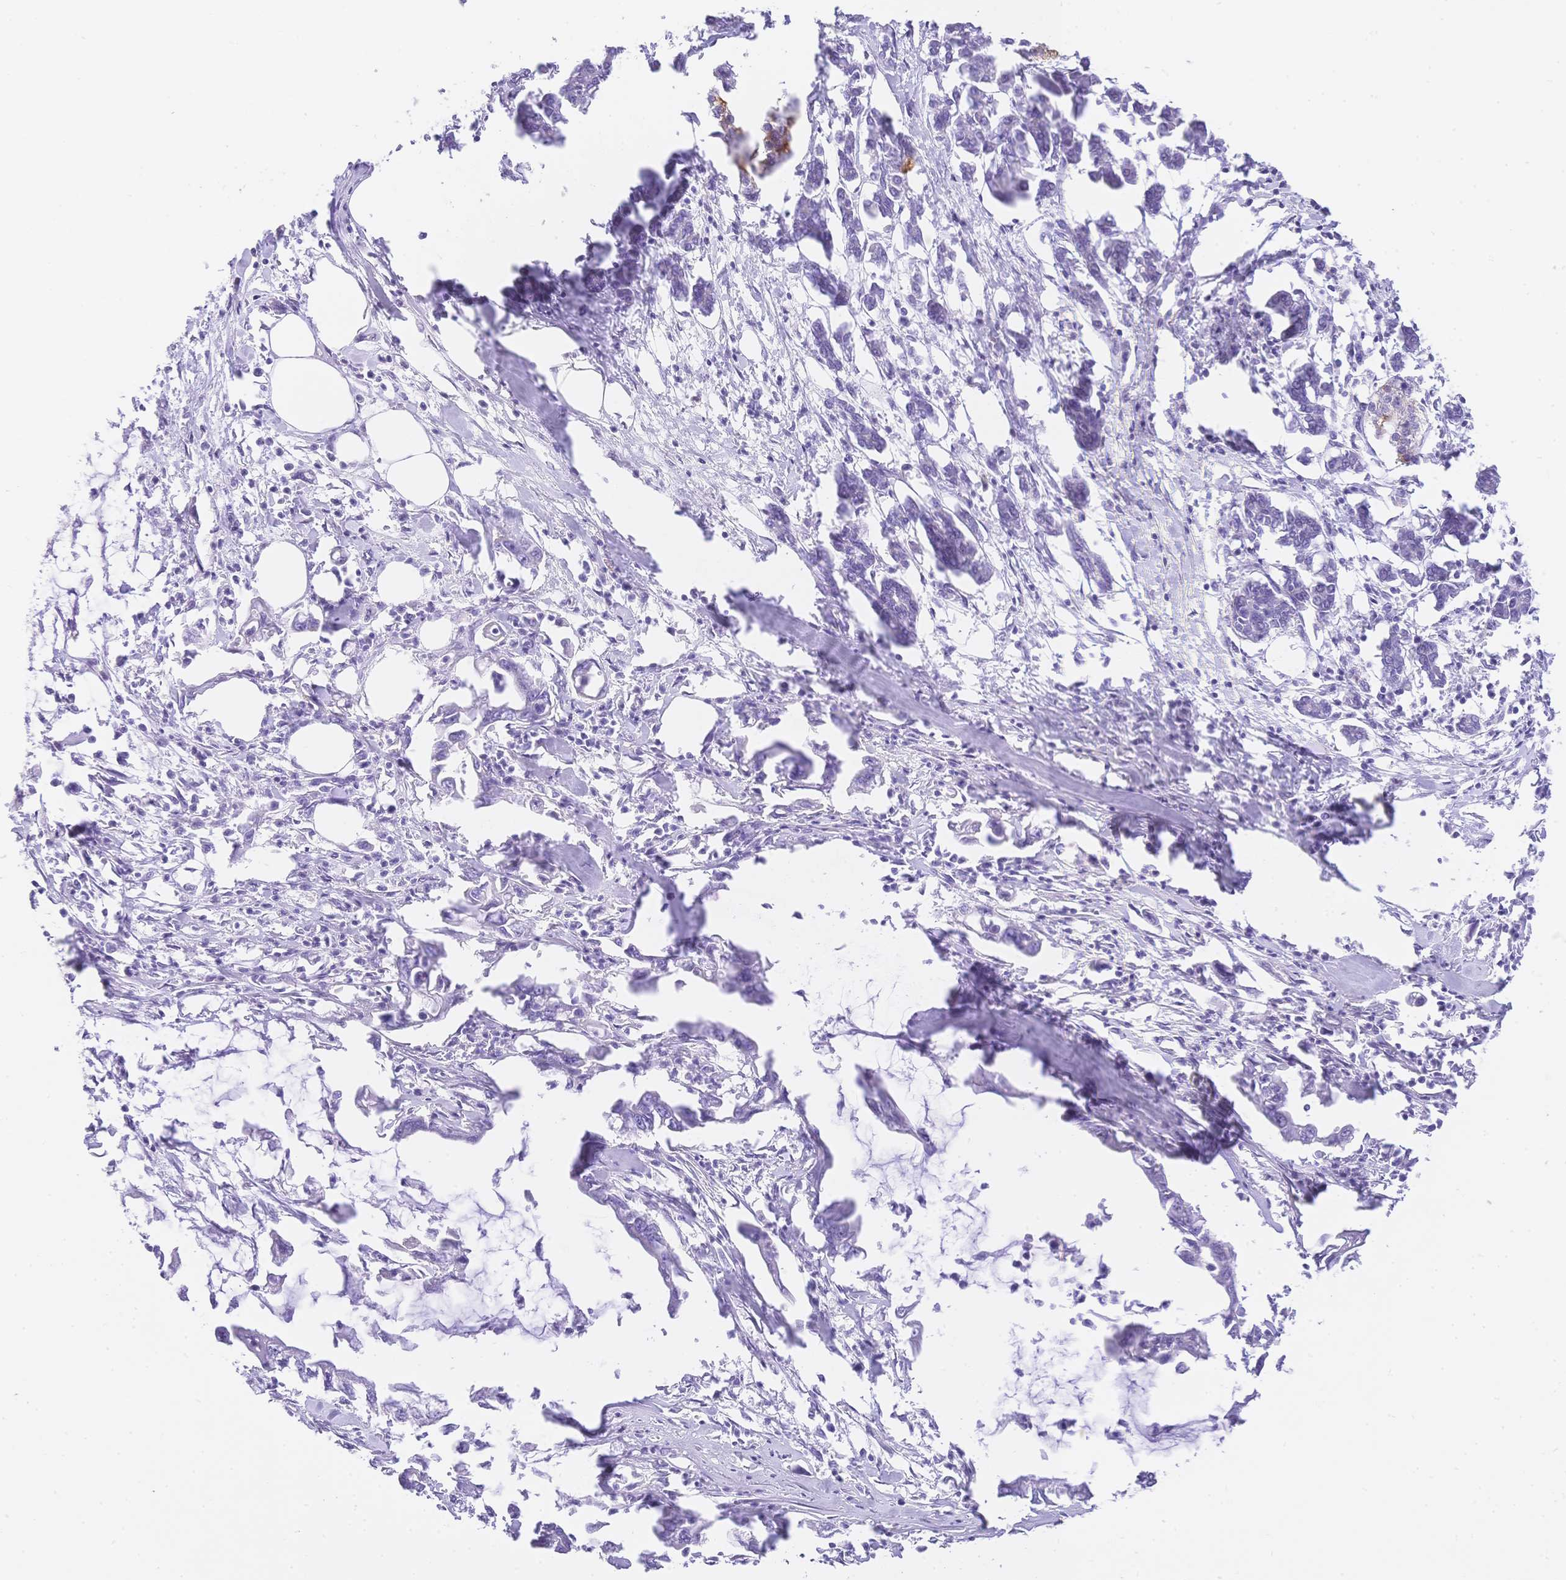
{"staining": {"intensity": "negative", "quantity": "none", "location": "none"}, "tissue": "pancreatic cancer", "cell_type": "Tumor cells", "image_type": "cancer", "snomed": [{"axis": "morphology", "description": "Adenocarcinoma, NOS"}, {"axis": "topography", "description": "Pancreas"}], "caption": "This is an immunohistochemistry (IHC) image of adenocarcinoma (pancreatic). There is no expression in tumor cells.", "gene": "MUC21", "patient": {"sex": "male", "age": 61}}